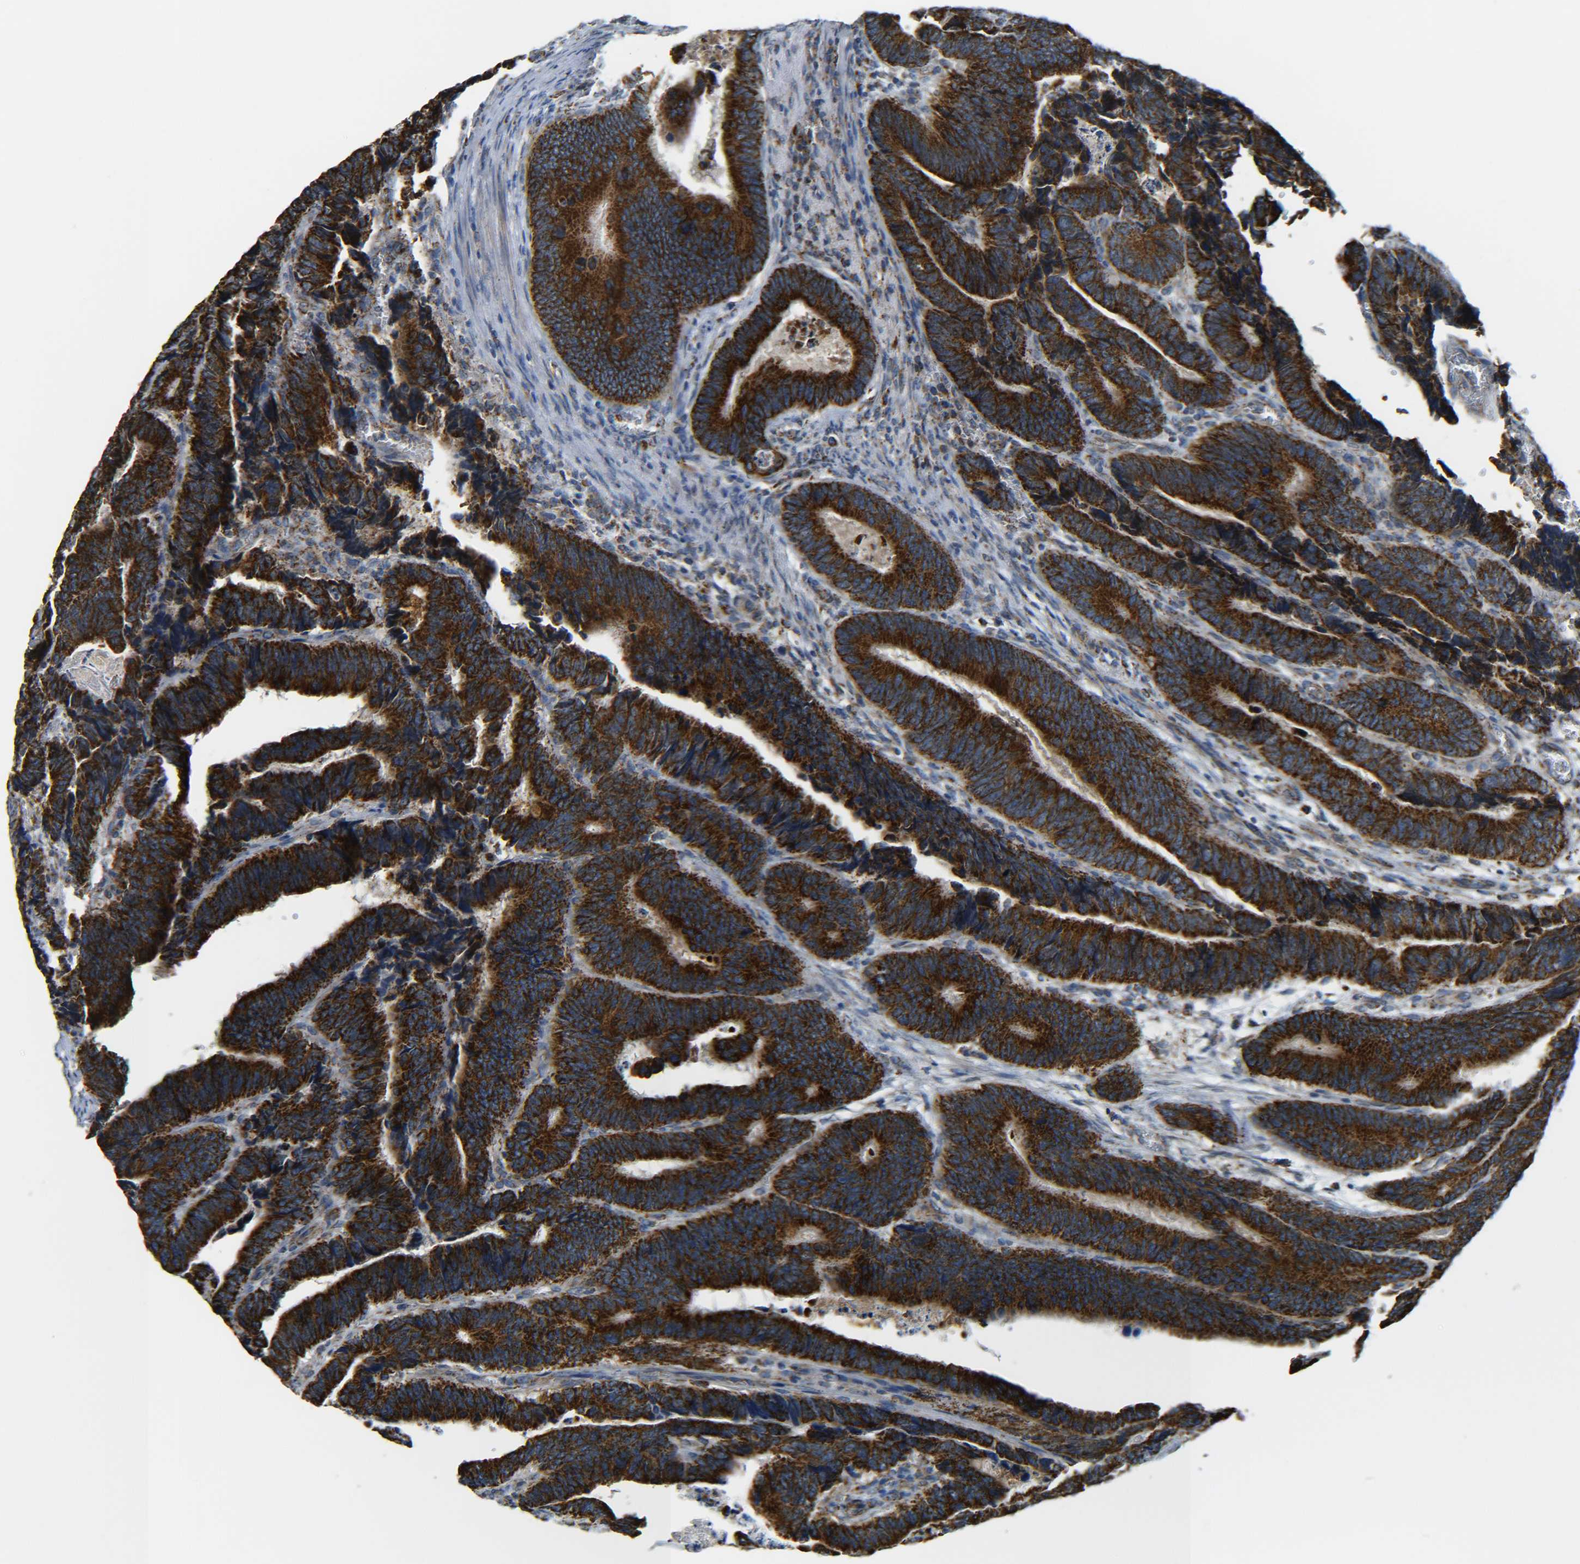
{"staining": {"intensity": "strong", "quantity": ">75%", "location": "cytoplasmic/membranous"}, "tissue": "colorectal cancer", "cell_type": "Tumor cells", "image_type": "cancer", "snomed": [{"axis": "morphology", "description": "Adenocarcinoma, NOS"}, {"axis": "topography", "description": "Colon"}], "caption": "This micrograph shows IHC staining of colorectal adenocarcinoma, with high strong cytoplasmic/membranous staining in approximately >75% of tumor cells.", "gene": "NR3C2", "patient": {"sex": "male", "age": 72}}